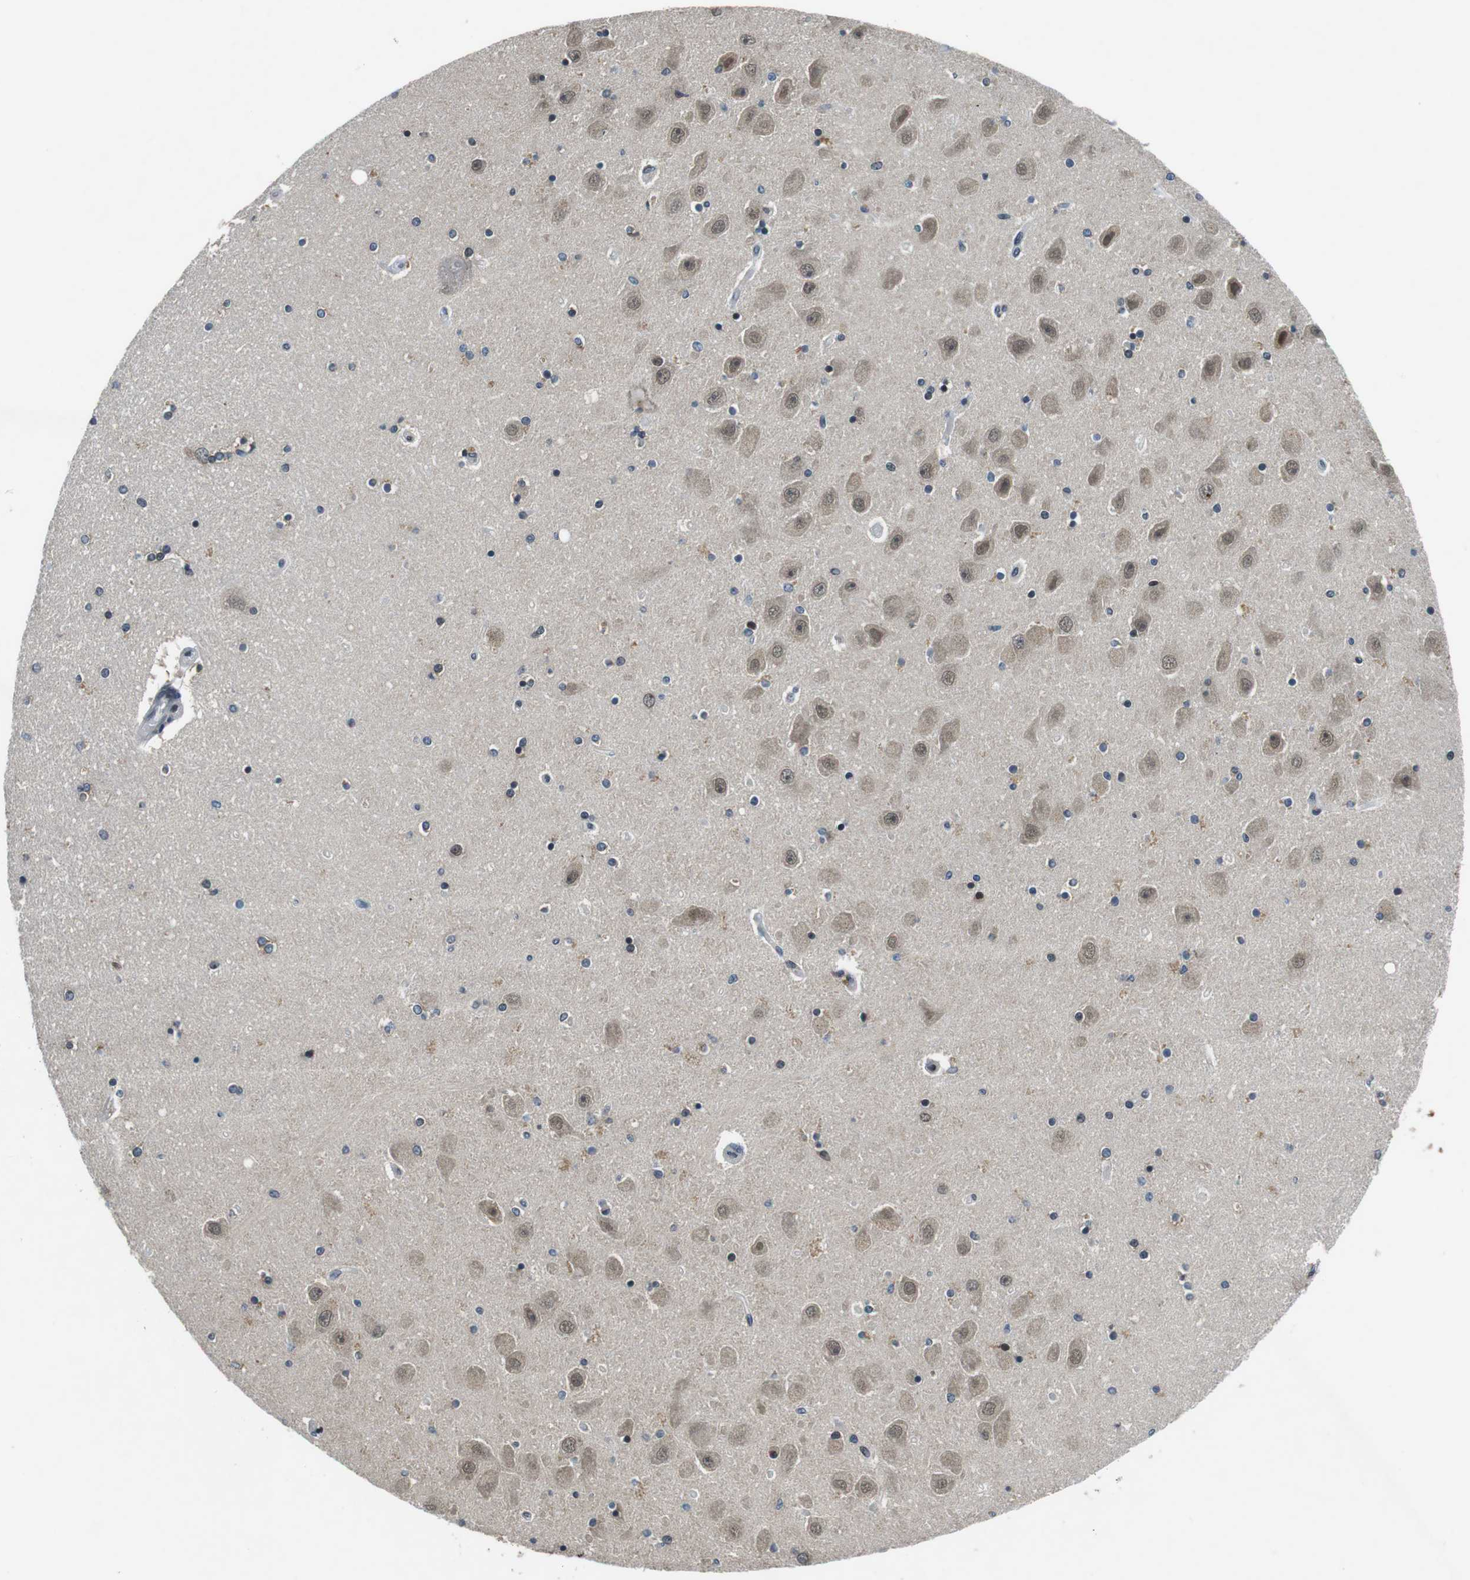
{"staining": {"intensity": "strong", "quantity": "<25%", "location": "nuclear"}, "tissue": "hippocampus", "cell_type": "Glial cells", "image_type": "normal", "snomed": [{"axis": "morphology", "description": "Normal tissue, NOS"}, {"axis": "topography", "description": "Hippocampus"}], "caption": "Protein staining of benign hippocampus demonstrates strong nuclear positivity in about <25% of glial cells.", "gene": "NEK4", "patient": {"sex": "female", "age": 54}}